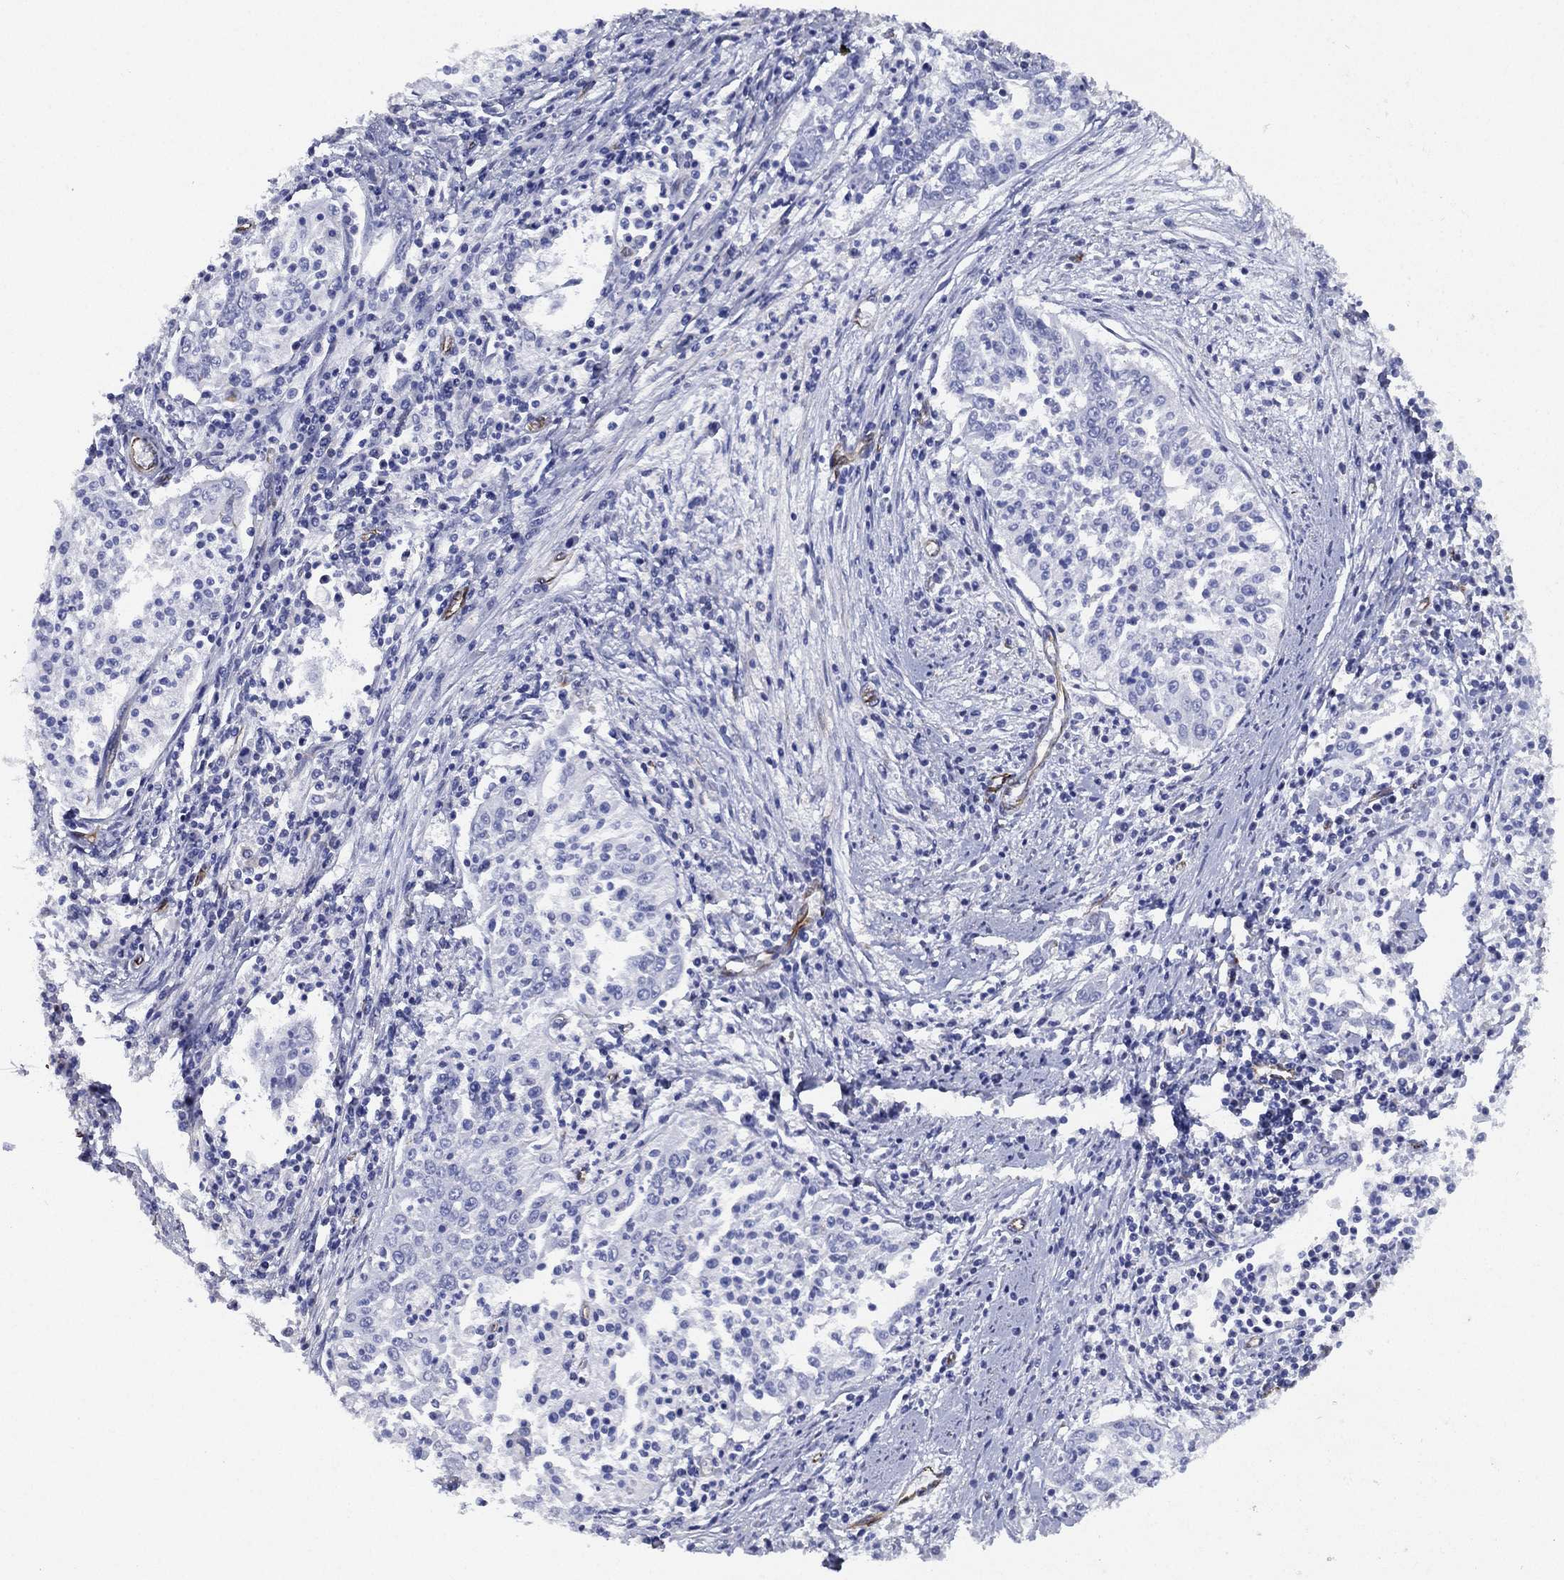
{"staining": {"intensity": "negative", "quantity": "none", "location": "none"}, "tissue": "cervical cancer", "cell_type": "Tumor cells", "image_type": "cancer", "snomed": [{"axis": "morphology", "description": "Squamous cell carcinoma, NOS"}, {"axis": "topography", "description": "Cervix"}], "caption": "Squamous cell carcinoma (cervical) was stained to show a protein in brown. There is no significant staining in tumor cells.", "gene": "MAS1", "patient": {"sex": "female", "age": 41}}